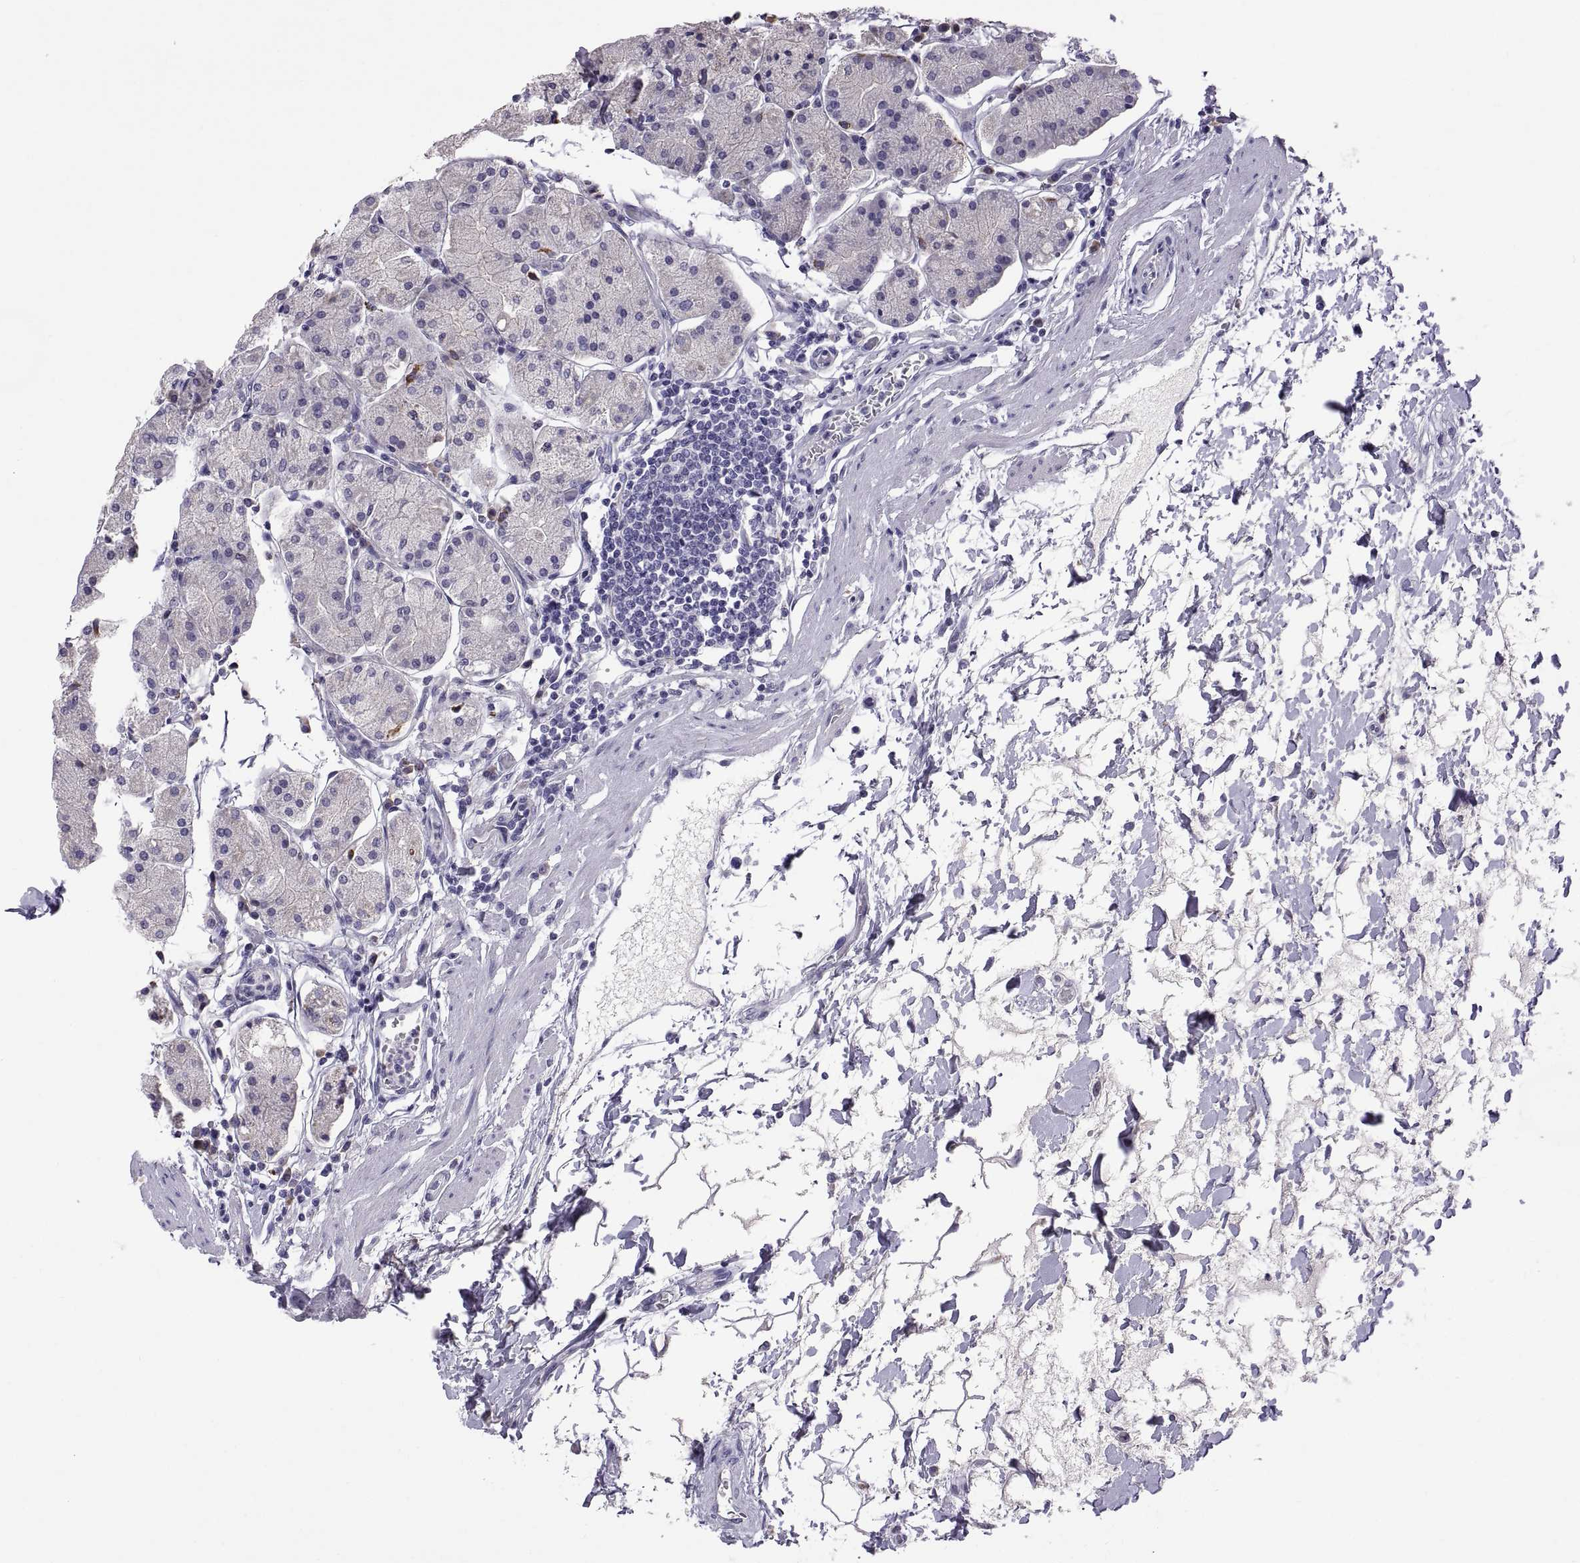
{"staining": {"intensity": "negative", "quantity": "none", "location": "none"}, "tissue": "stomach", "cell_type": "Glandular cells", "image_type": "normal", "snomed": [{"axis": "morphology", "description": "Normal tissue, NOS"}, {"axis": "topography", "description": "Stomach"}], "caption": "IHC of benign human stomach reveals no expression in glandular cells. (DAB immunohistochemistry visualized using brightfield microscopy, high magnification).", "gene": "MAGEB18", "patient": {"sex": "male", "age": 54}}